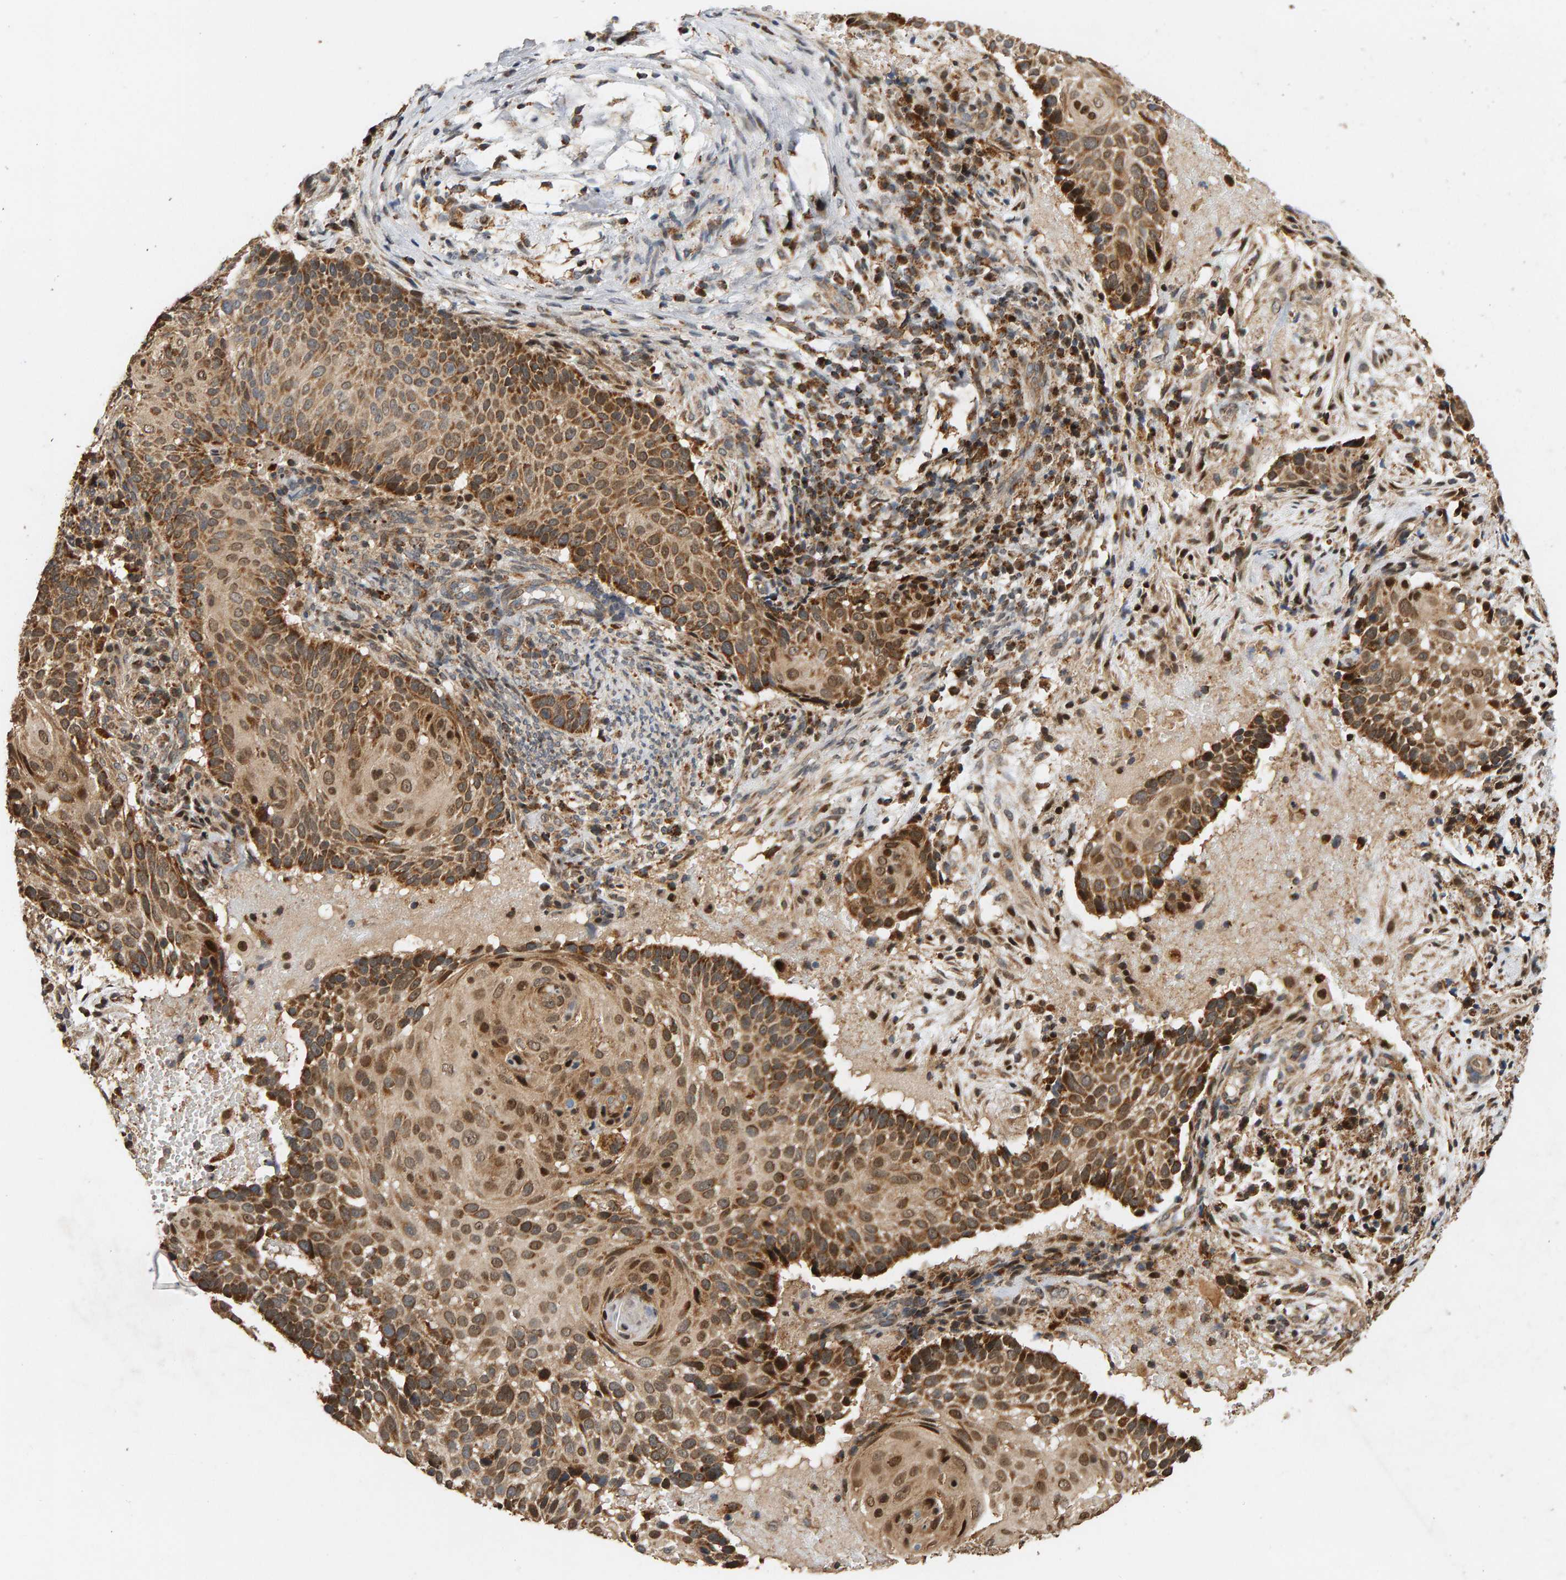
{"staining": {"intensity": "moderate", "quantity": ">75%", "location": "cytoplasmic/membranous,nuclear"}, "tissue": "cervical cancer", "cell_type": "Tumor cells", "image_type": "cancer", "snomed": [{"axis": "morphology", "description": "Squamous cell carcinoma, NOS"}, {"axis": "topography", "description": "Cervix"}], "caption": "Immunohistochemical staining of human cervical cancer demonstrates moderate cytoplasmic/membranous and nuclear protein staining in about >75% of tumor cells.", "gene": "GSTK1", "patient": {"sex": "female", "age": 74}}